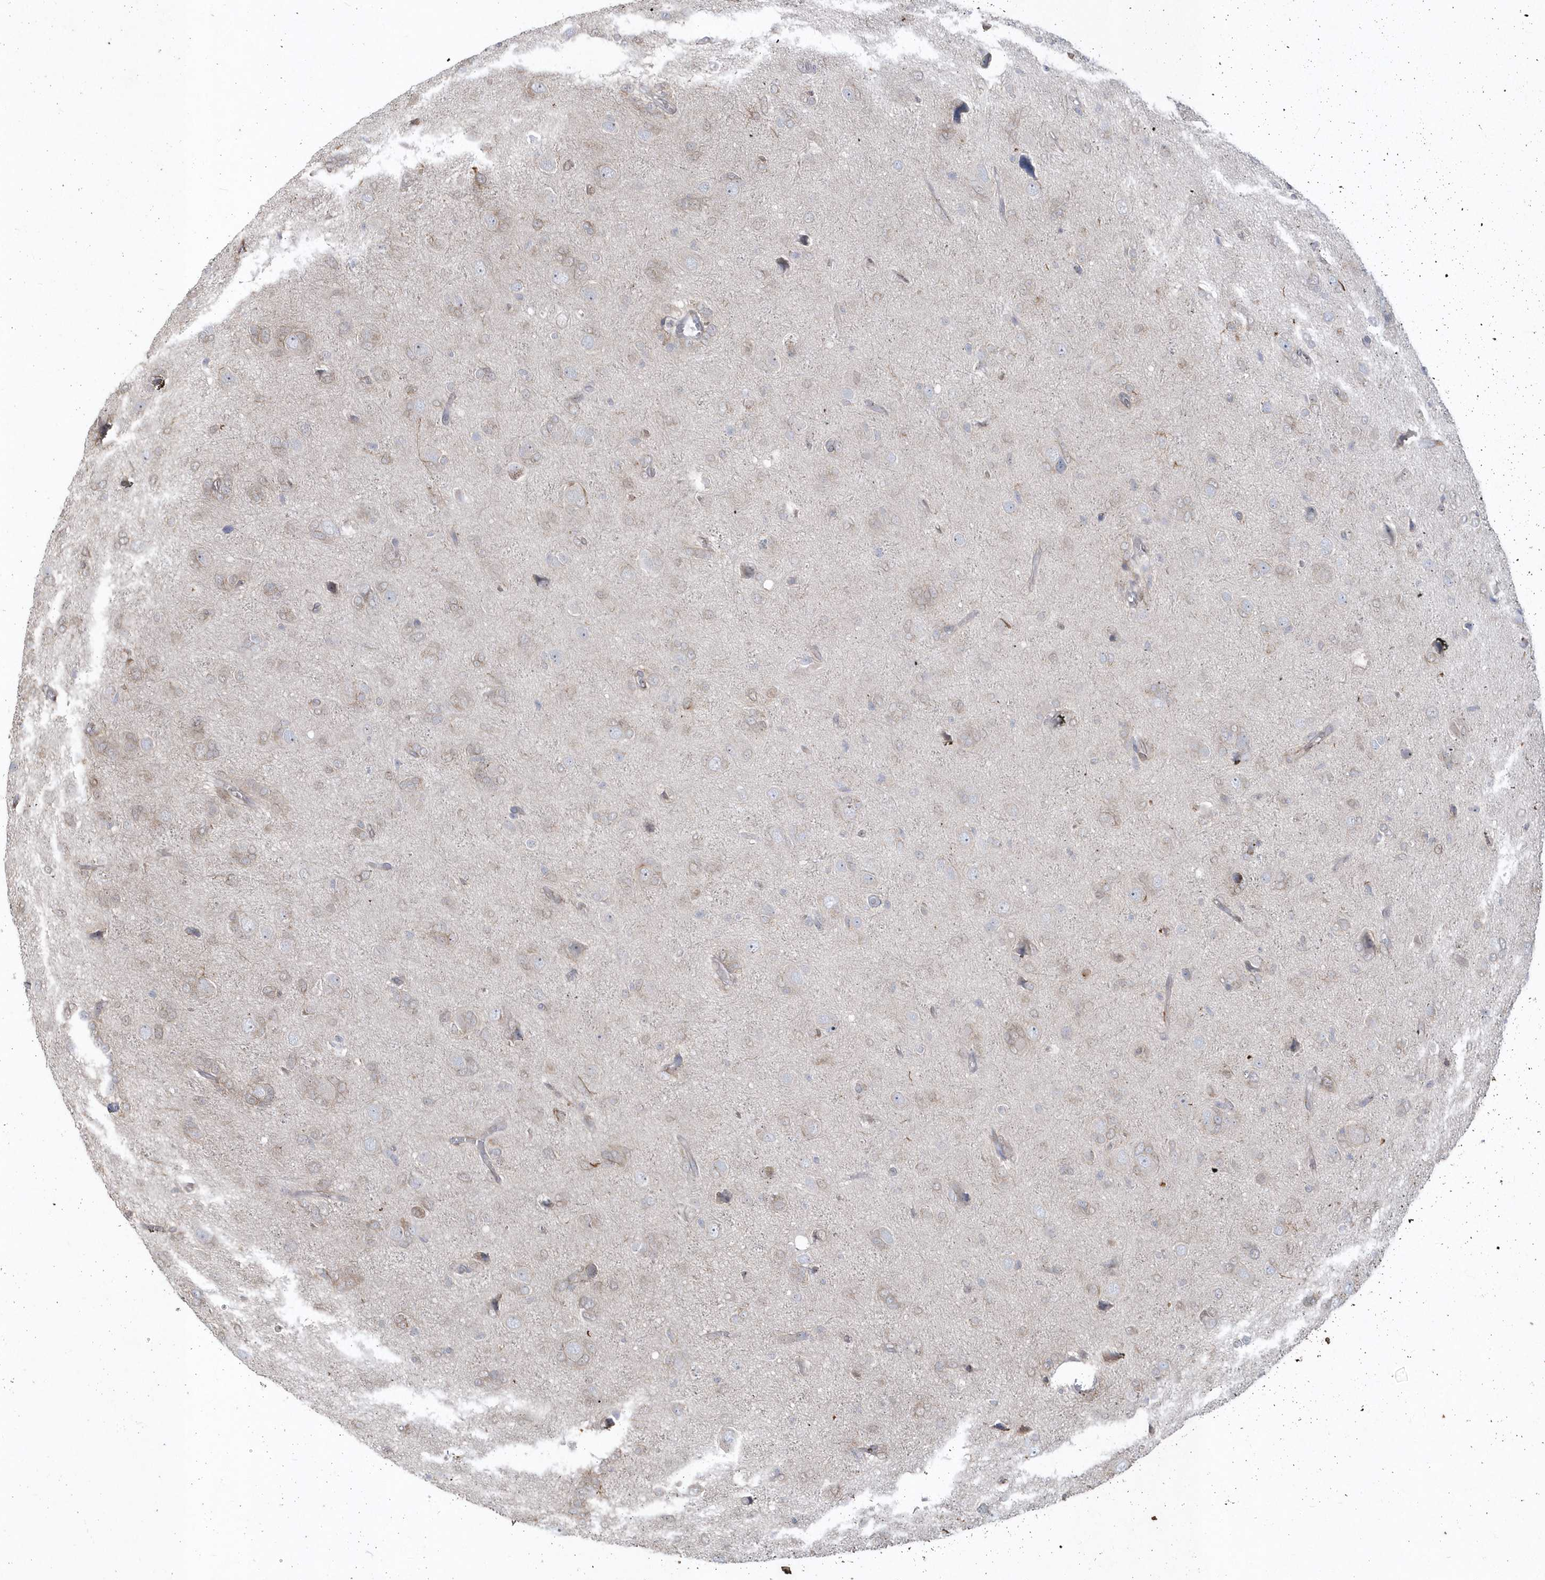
{"staining": {"intensity": "negative", "quantity": "none", "location": "none"}, "tissue": "glioma", "cell_type": "Tumor cells", "image_type": "cancer", "snomed": [{"axis": "morphology", "description": "Glioma, malignant, High grade"}, {"axis": "topography", "description": "Brain"}], "caption": "The micrograph shows no significant positivity in tumor cells of glioma.", "gene": "DHX57", "patient": {"sex": "female", "age": 59}}